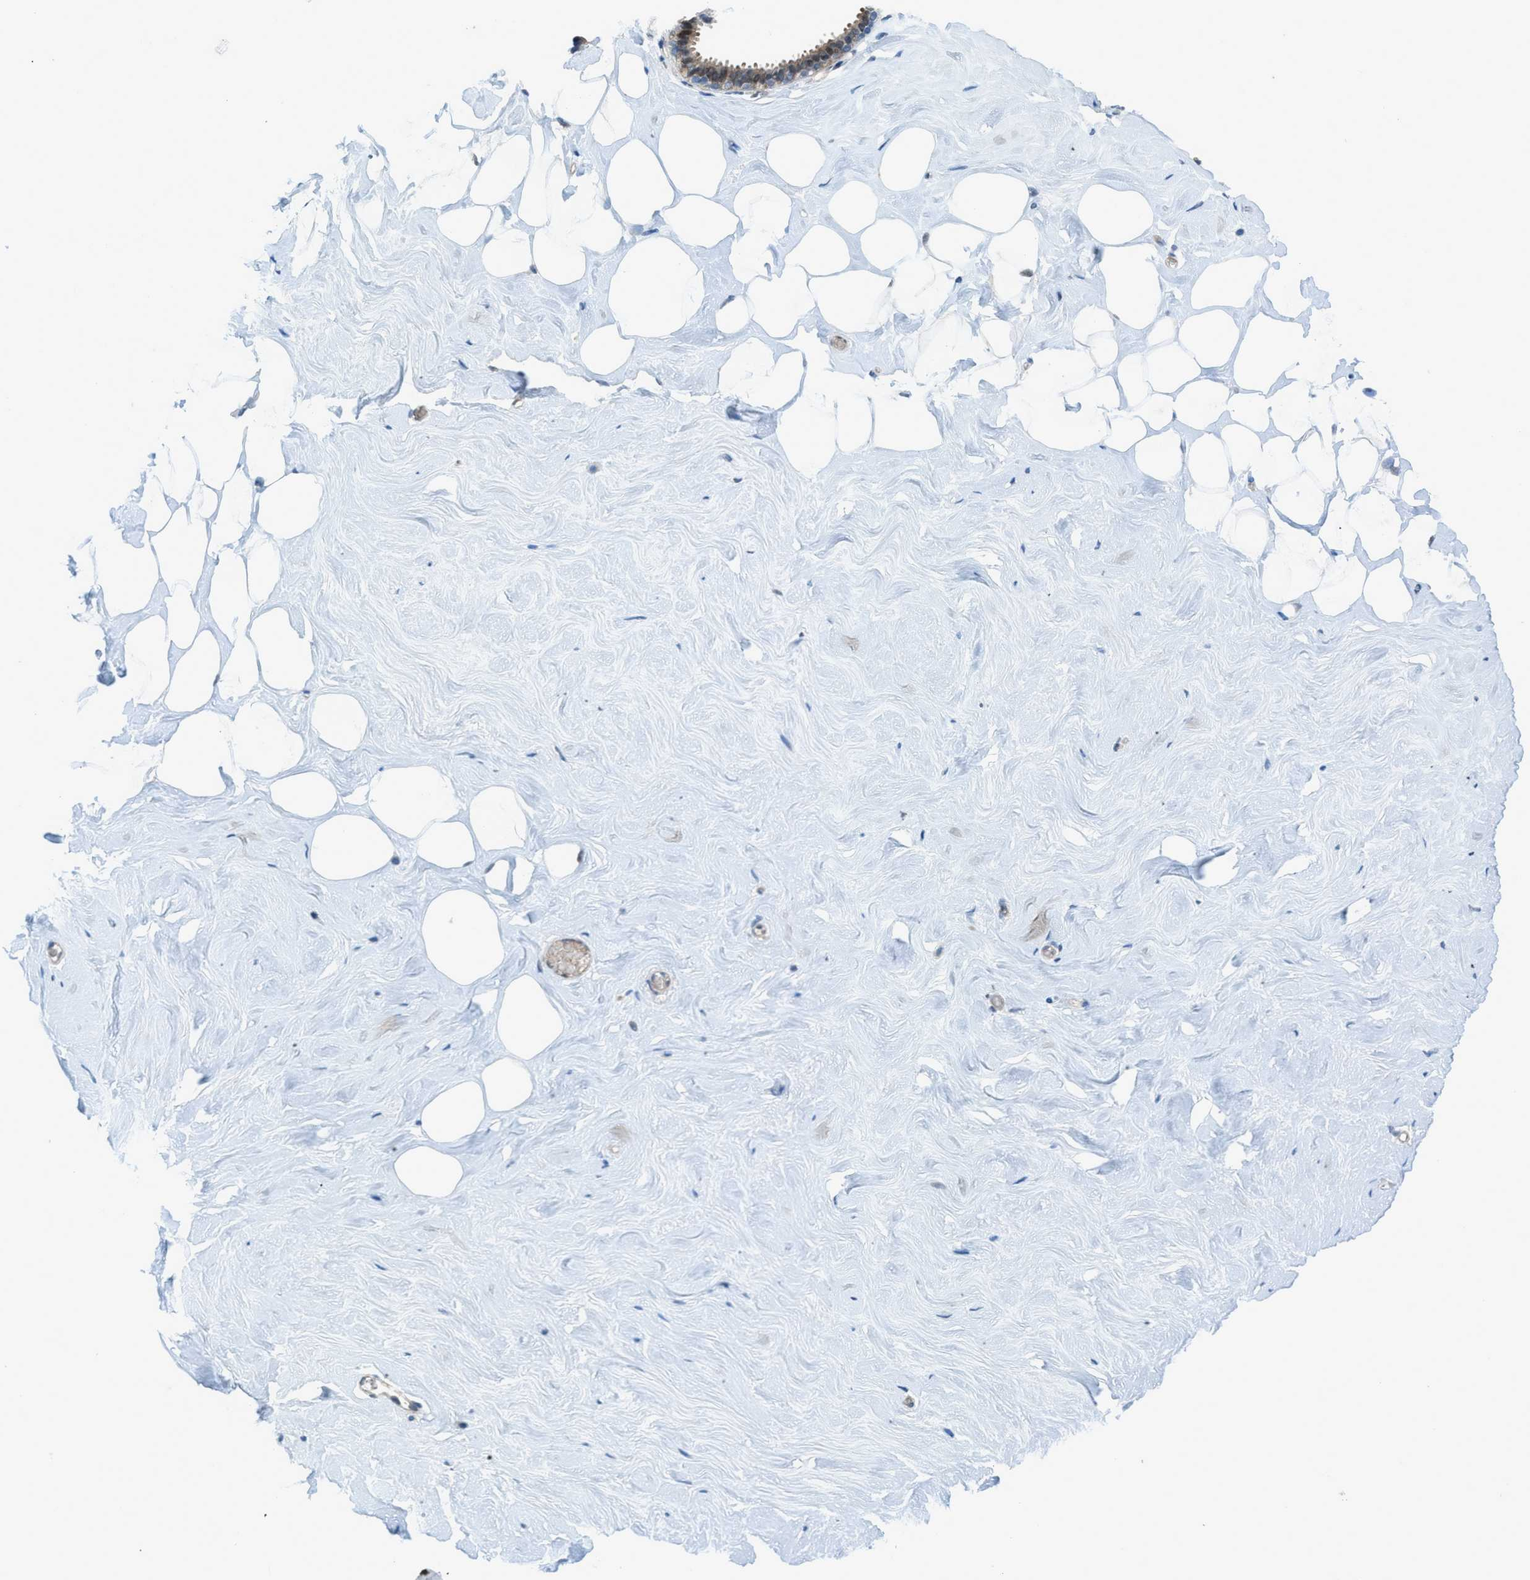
{"staining": {"intensity": "negative", "quantity": "none", "location": "none"}, "tissue": "breast", "cell_type": "Adipocytes", "image_type": "normal", "snomed": [{"axis": "morphology", "description": "Normal tissue, NOS"}, {"axis": "topography", "description": "Breast"}], "caption": "High magnification brightfield microscopy of normal breast stained with DAB (3,3'-diaminobenzidine) (brown) and counterstained with hematoxylin (blue): adipocytes show no significant expression. Brightfield microscopy of immunohistochemistry stained with DAB (brown) and hematoxylin (blue), captured at high magnification.", "gene": "PRKN", "patient": {"sex": "female", "age": 75}}